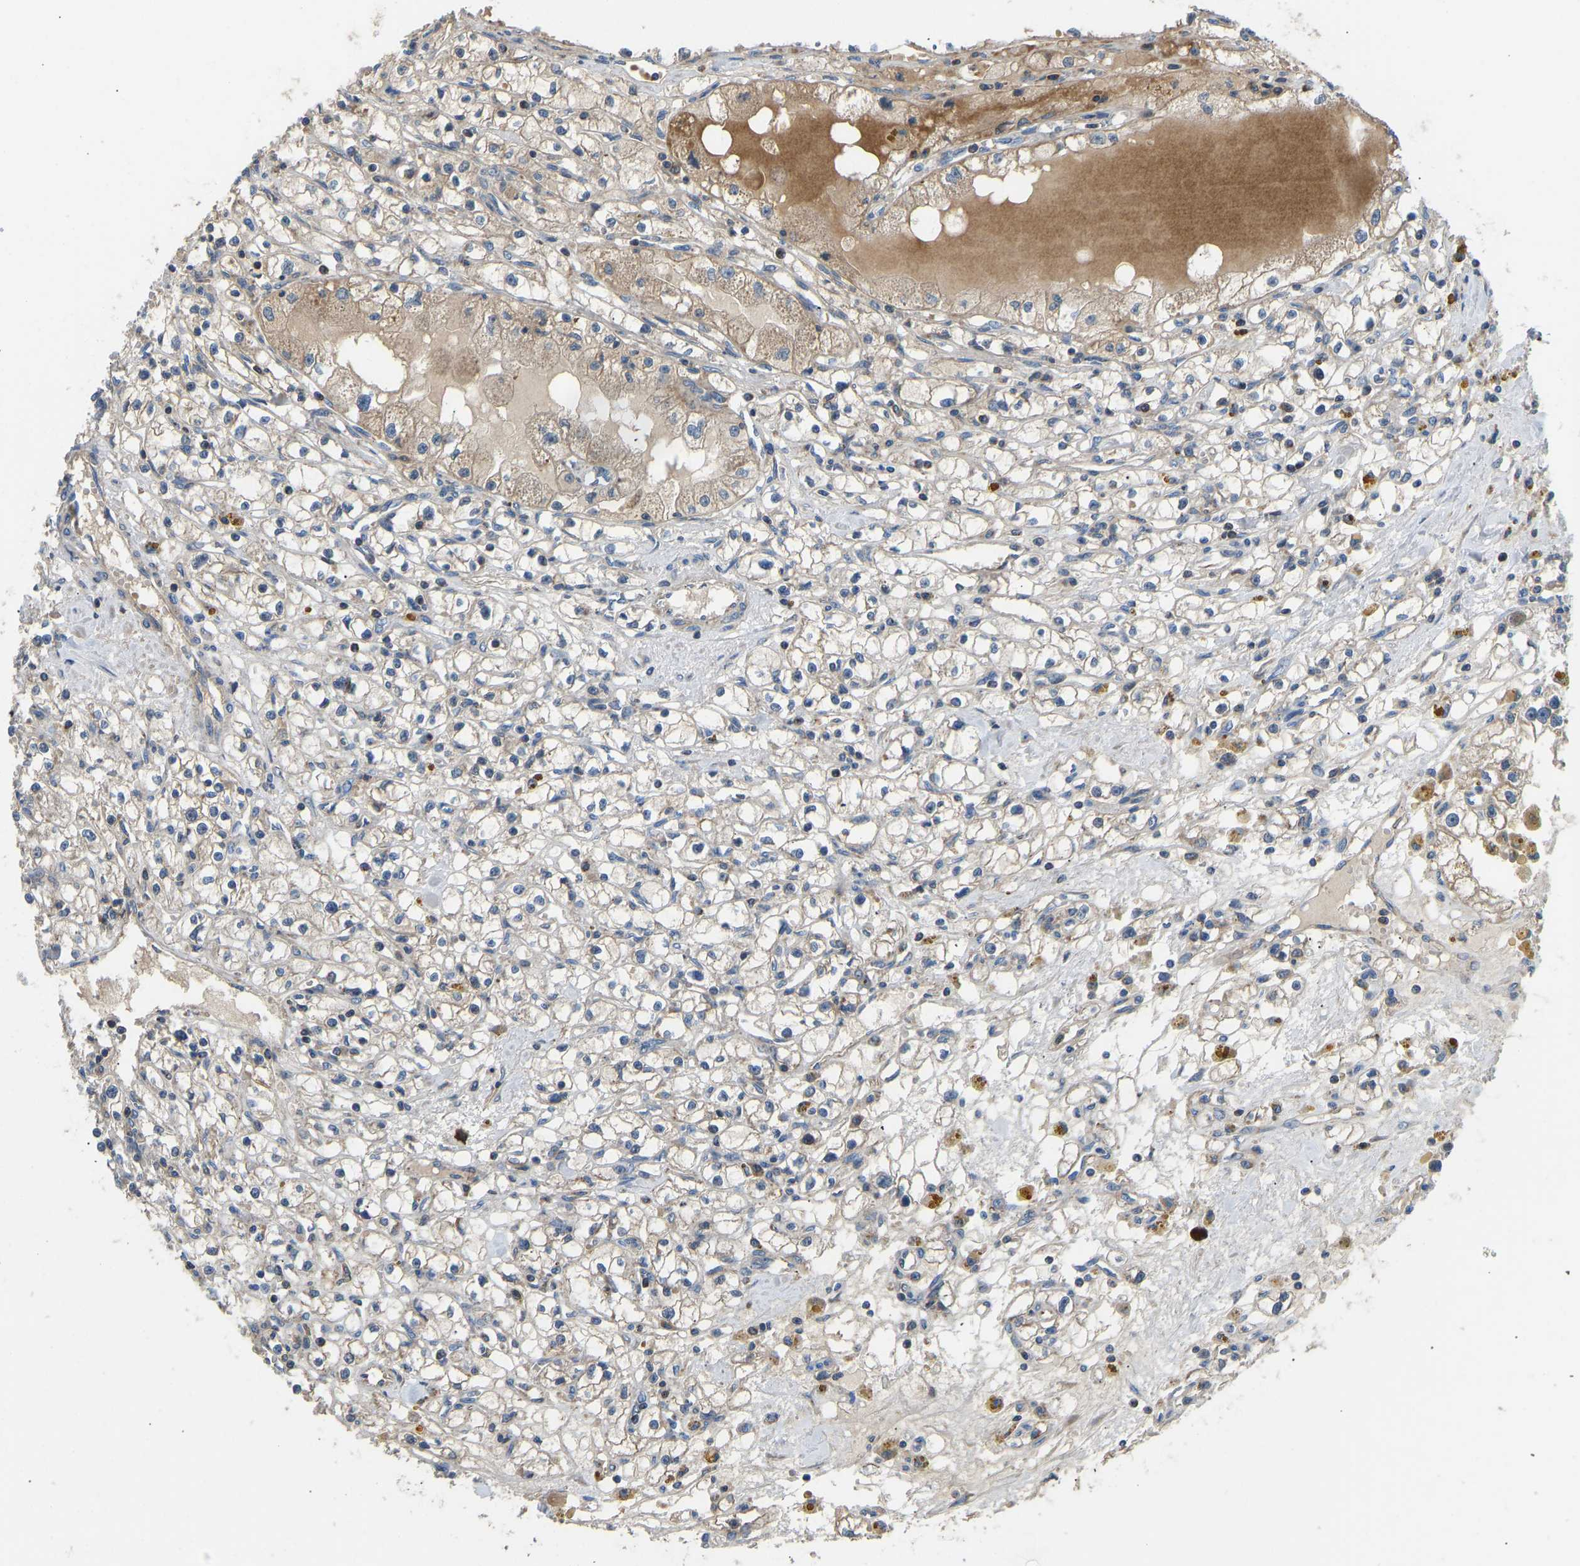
{"staining": {"intensity": "weak", "quantity": ">75%", "location": "cytoplasmic/membranous"}, "tissue": "renal cancer", "cell_type": "Tumor cells", "image_type": "cancer", "snomed": [{"axis": "morphology", "description": "Adenocarcinoma, NOS"}, {"axis": "topography", "description": "Kidney"}], "caption": "Tumor cells reveal low levels of weak cytoplasmic/membranous staining in approximately >75% of cells in human renal cancer (adenocarcinoma).", "gene": "RBP1", "patient": {"sex": "male", "age": 56}}